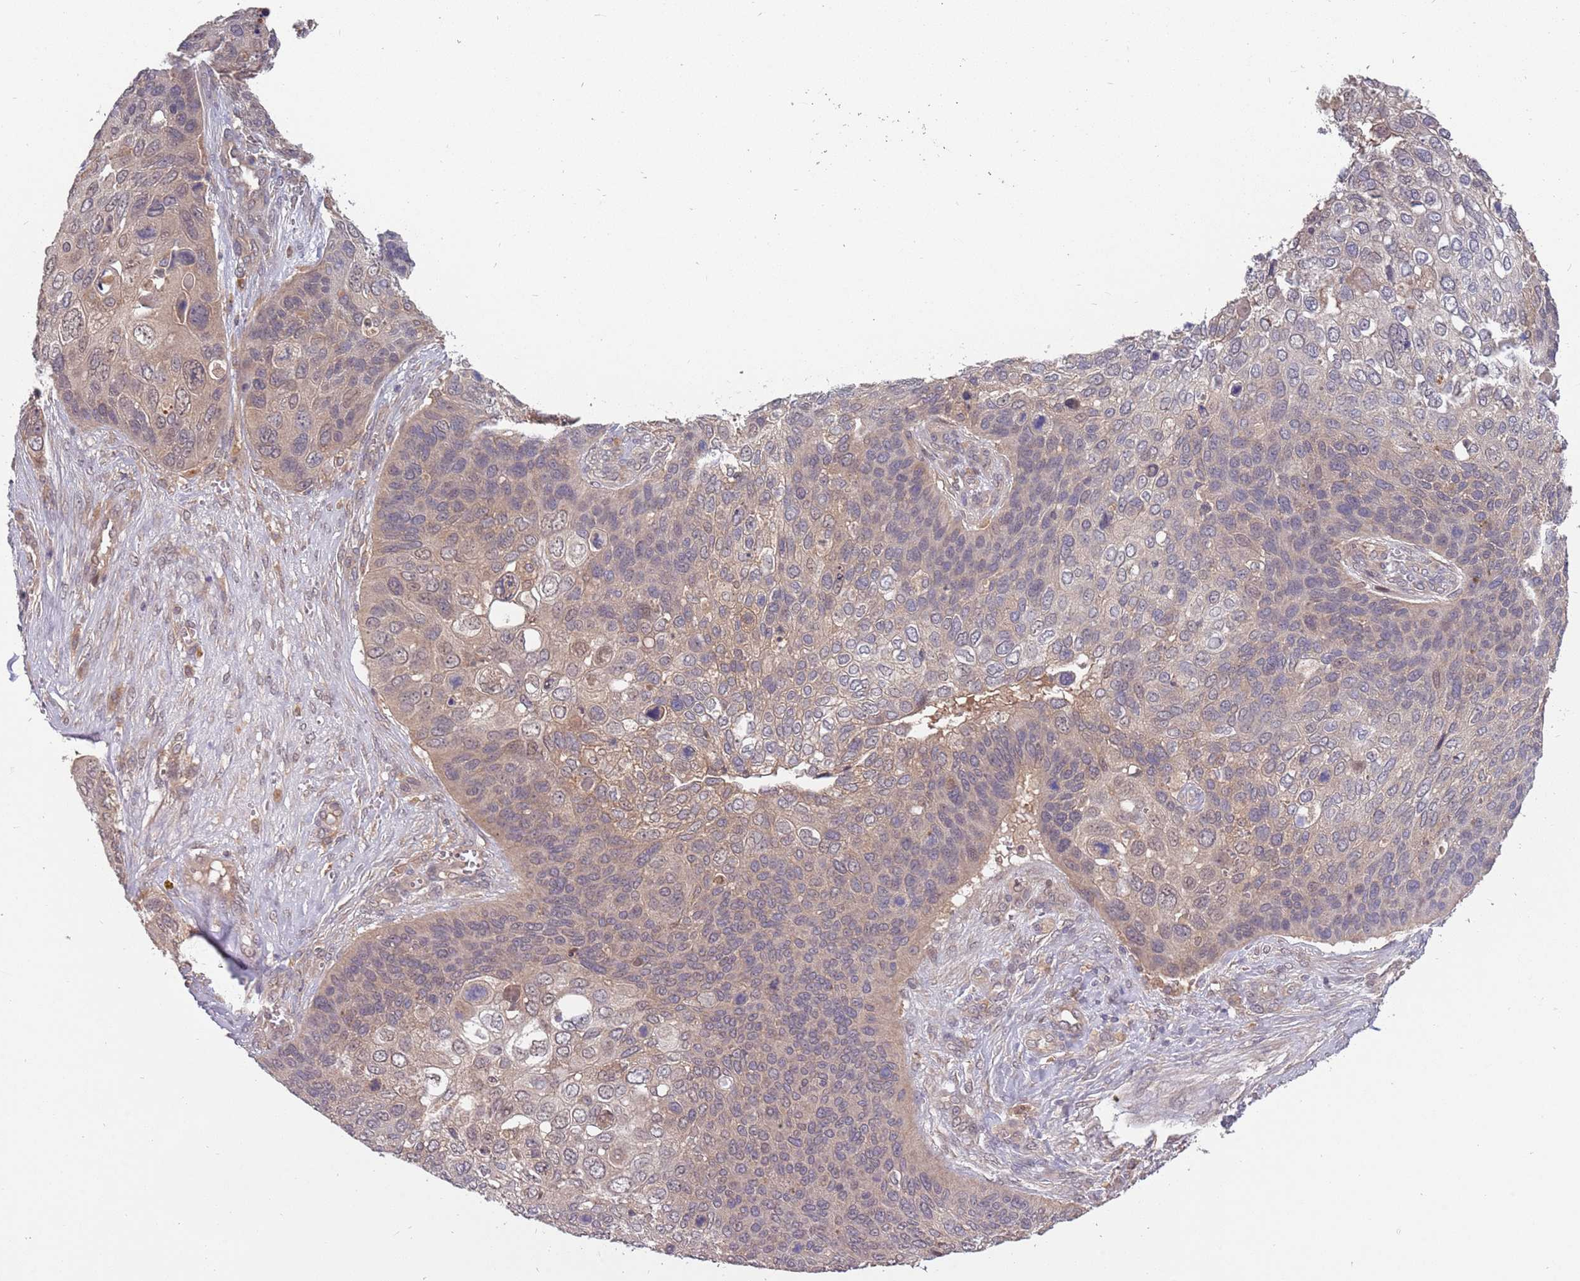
{"staining": {"intensity": "weak", "quantity": "<25%", "location": "cytoplasmic/membranous"}, "tissue": "skin cancer", "cell_type": "Tumor cells", "image_type": "cancer", "snomed": [{"axis": "morphology", "description": "Basal cell carcinoma"}, {"axis": "topography", "description": "Skin"}], "caption": "Immunohistochemical staining of skin cancer shows no significant expression in tumor cells. (Stains: DAB IHC with hematoxylin counter stain, Microscopy: brightfield microscopy at high magnification).", "gene": "USP32", "patient": {"sex": "female", "age": 74}}